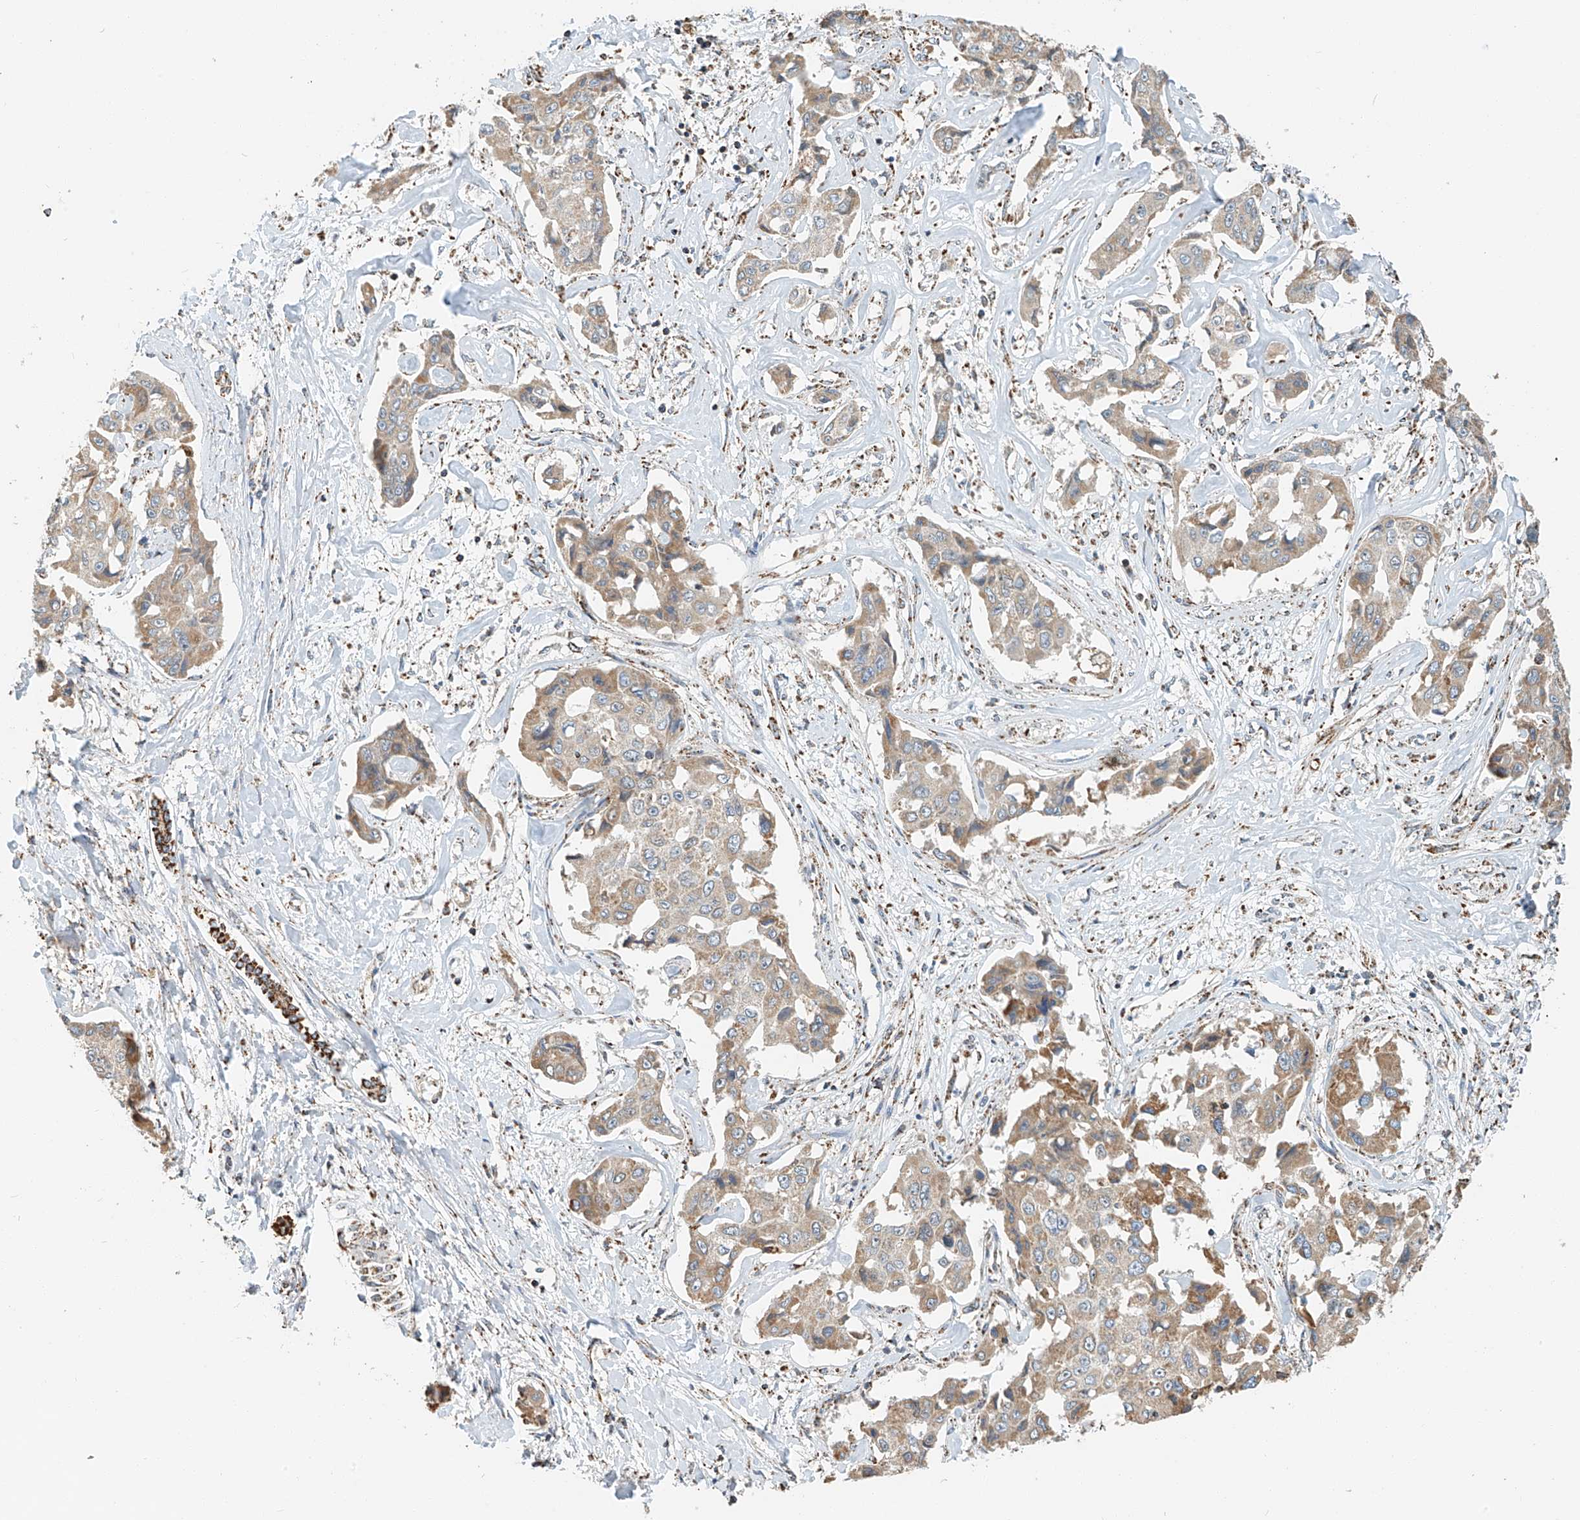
{"staining": {"intensity": "moderate", "quantity": "25%-75%", "location": "cytoplasmic/membranous"}, "tissue": "liver cancer", "cell_type": "Tumor cells", "image_type": "cancer", "snomed": [{"axis": "morphology", "description": "Cholangiocarcinoma"}, {"axis": "topography", "description": "Liver"}], "caption": "A photomicrograph showing moderate cytoplasmic/membranous expression in approximately 25%-75% of tumor cells in liver cancer, as visualized by brown immunohistochemical staining.", "gene": "YIPF7", "patient": {"sex": "male", "age": 59}}